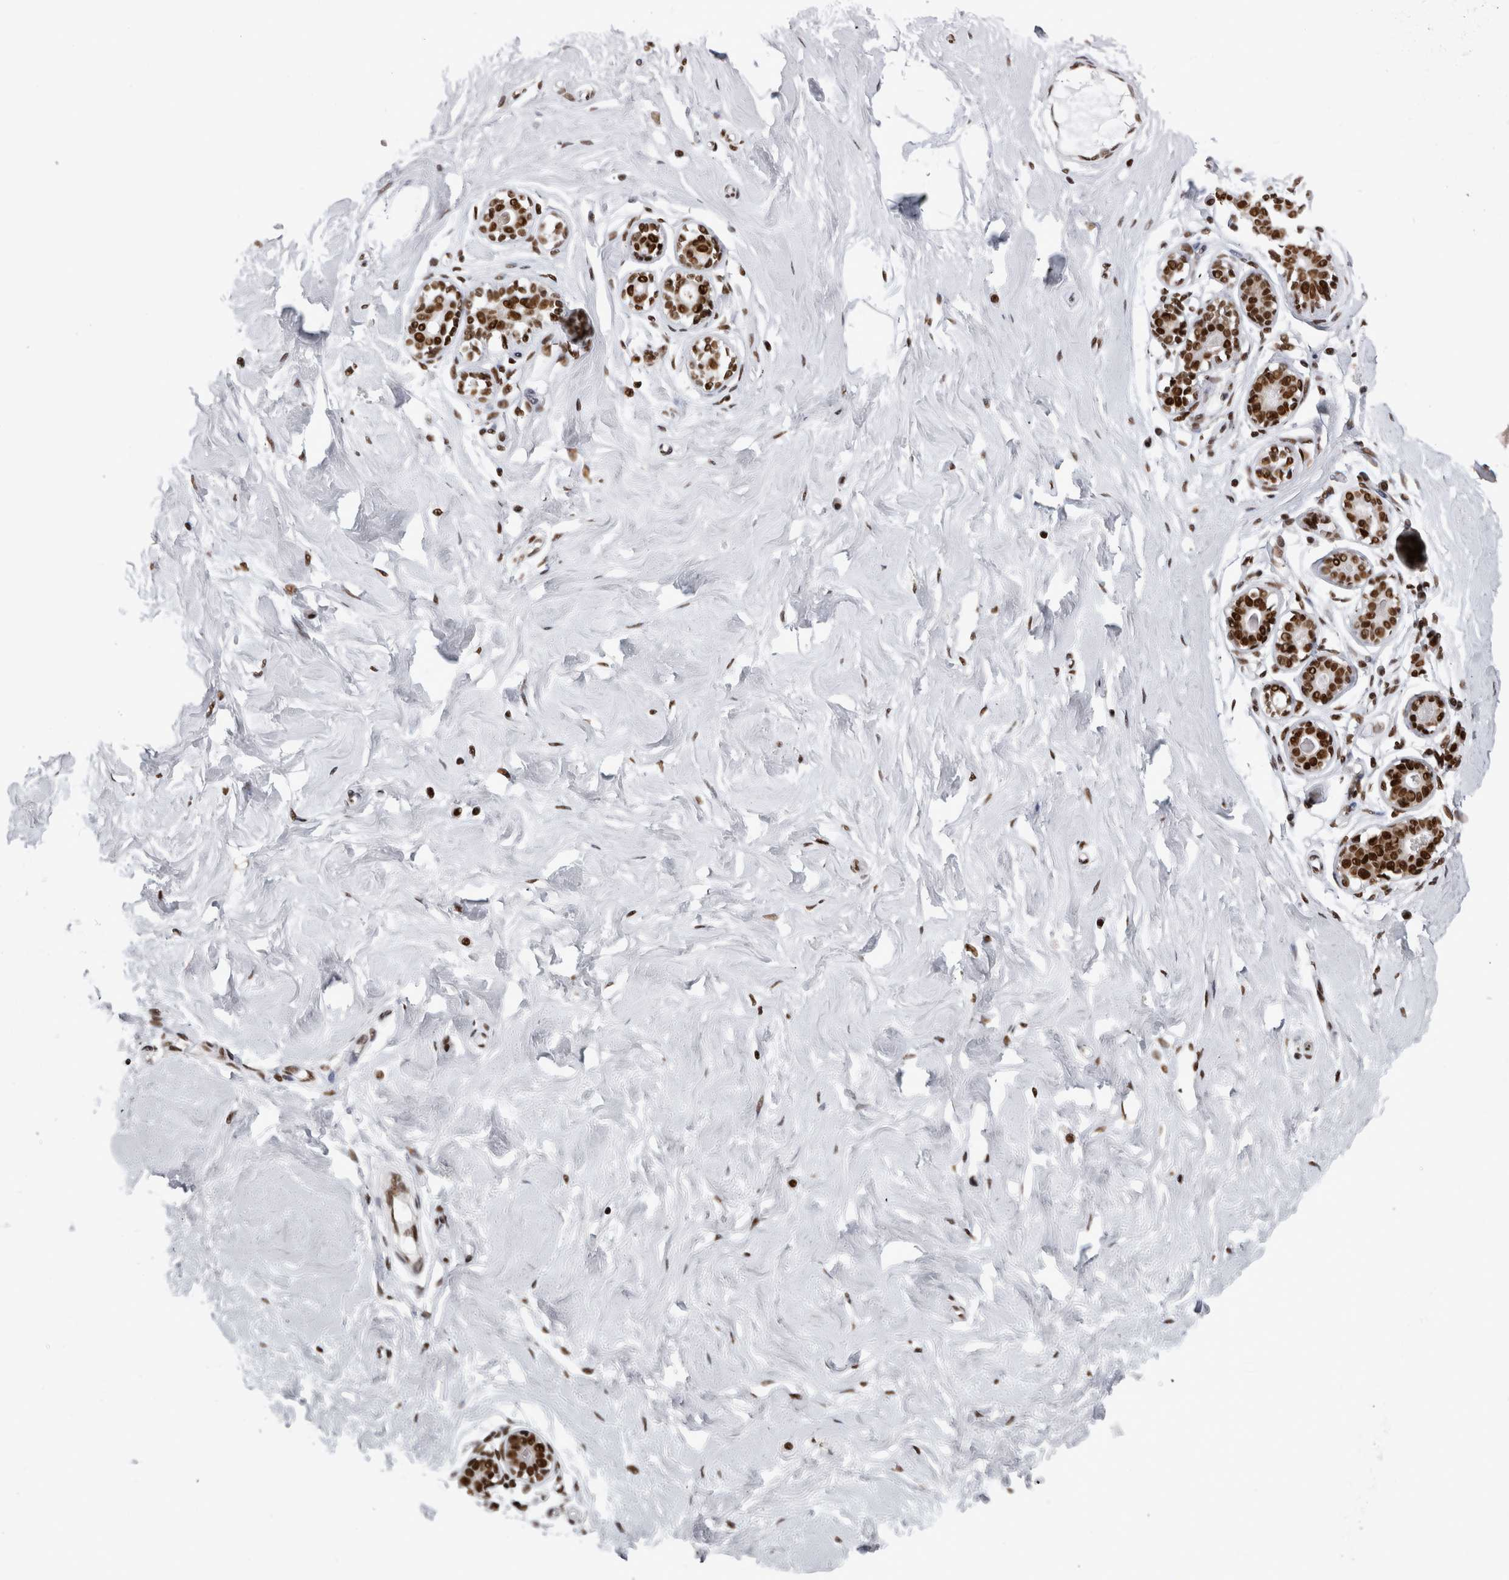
{"staining": {"intensity": "strong", "quantity": ">75%", "location": "nuclear"}, "tissue": "breast", "cell_type": "Adipocytes", "image_type": "normal", "snomed": [{"axis": "morphology", "description": "Normal tissue, NOS"}, {"axis": "morphology", "description": "Adenoma, NOS"}, {"axis": "topography", "description": "Breast"}], "caption": "Adipocytes show strong nuclear positivity in about >75% of cells in benign breast. The staining is performed using DAB (3,3'-diaminobenzidine) brown chromogen to label protein expression. The nuclei are counter-stained blue using hematoxylin.", "gene": "ZSCAN2", "patient": {"sex": "female", "age": 23}}